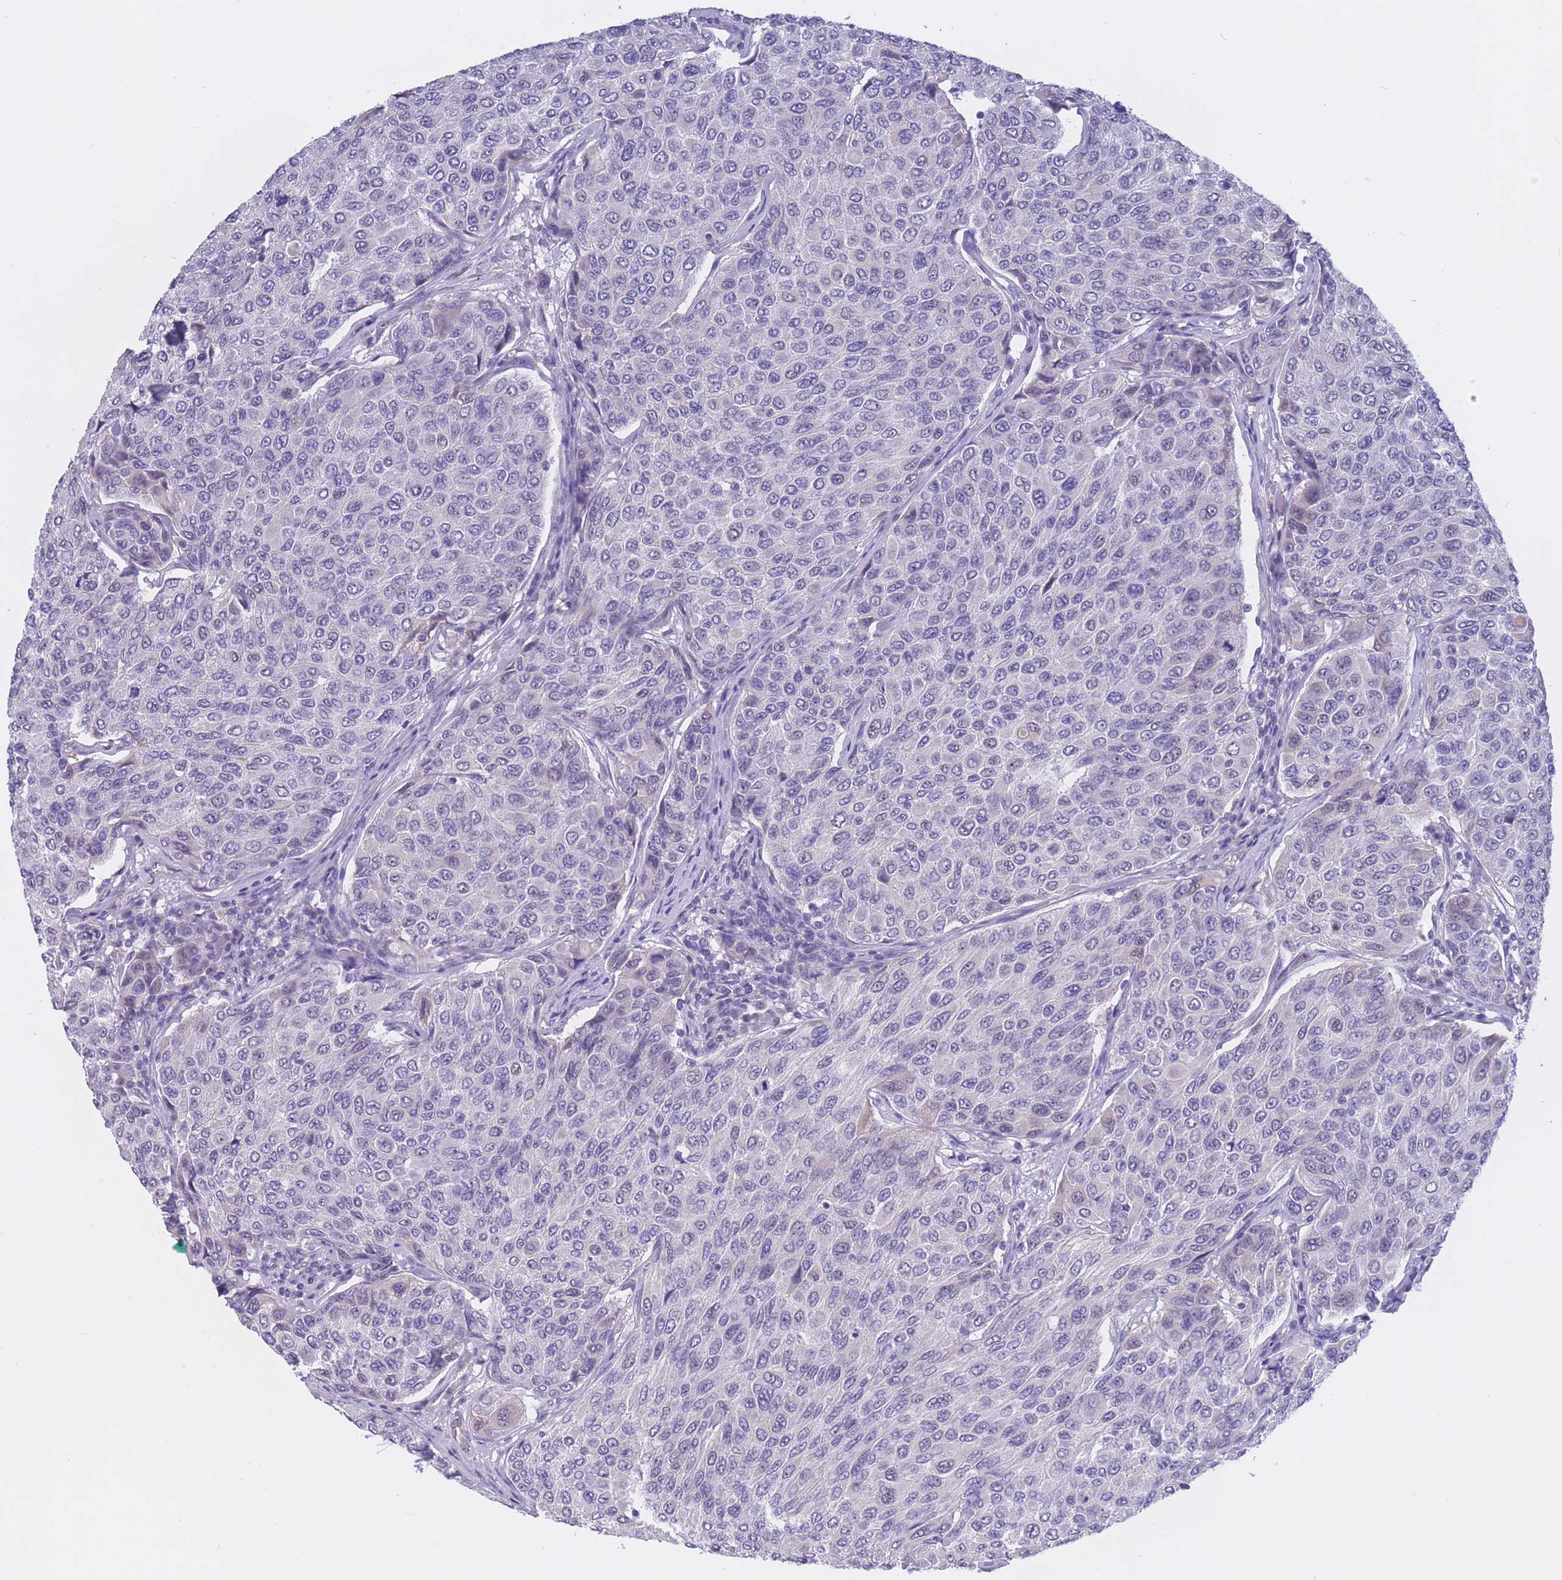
{"staining": {"intensity": "negative", "quantity": "none", "location": "none"}, "tissue": "breast cancer", "cell_type": "Tumor cells", "image_type": "cancer", "snomed": [{"axis": "morphology", "description": "Duct carcinoma"}, {"axis": "topography", "description": "Breast"}], "caption": "An immunohistochemistry micrograph of breast cancer (invasive ductal carcinoma) is shown. There is no staining in tumor cells of breast cancer (invasive ductal carcinoma). (DAB (3,3'-diaminobenzidine) immunohistochemistry (IHC) with hematoxylin counter stain).", "gene": "BOP1", "patient": {"sex": "female", "age": 55}}